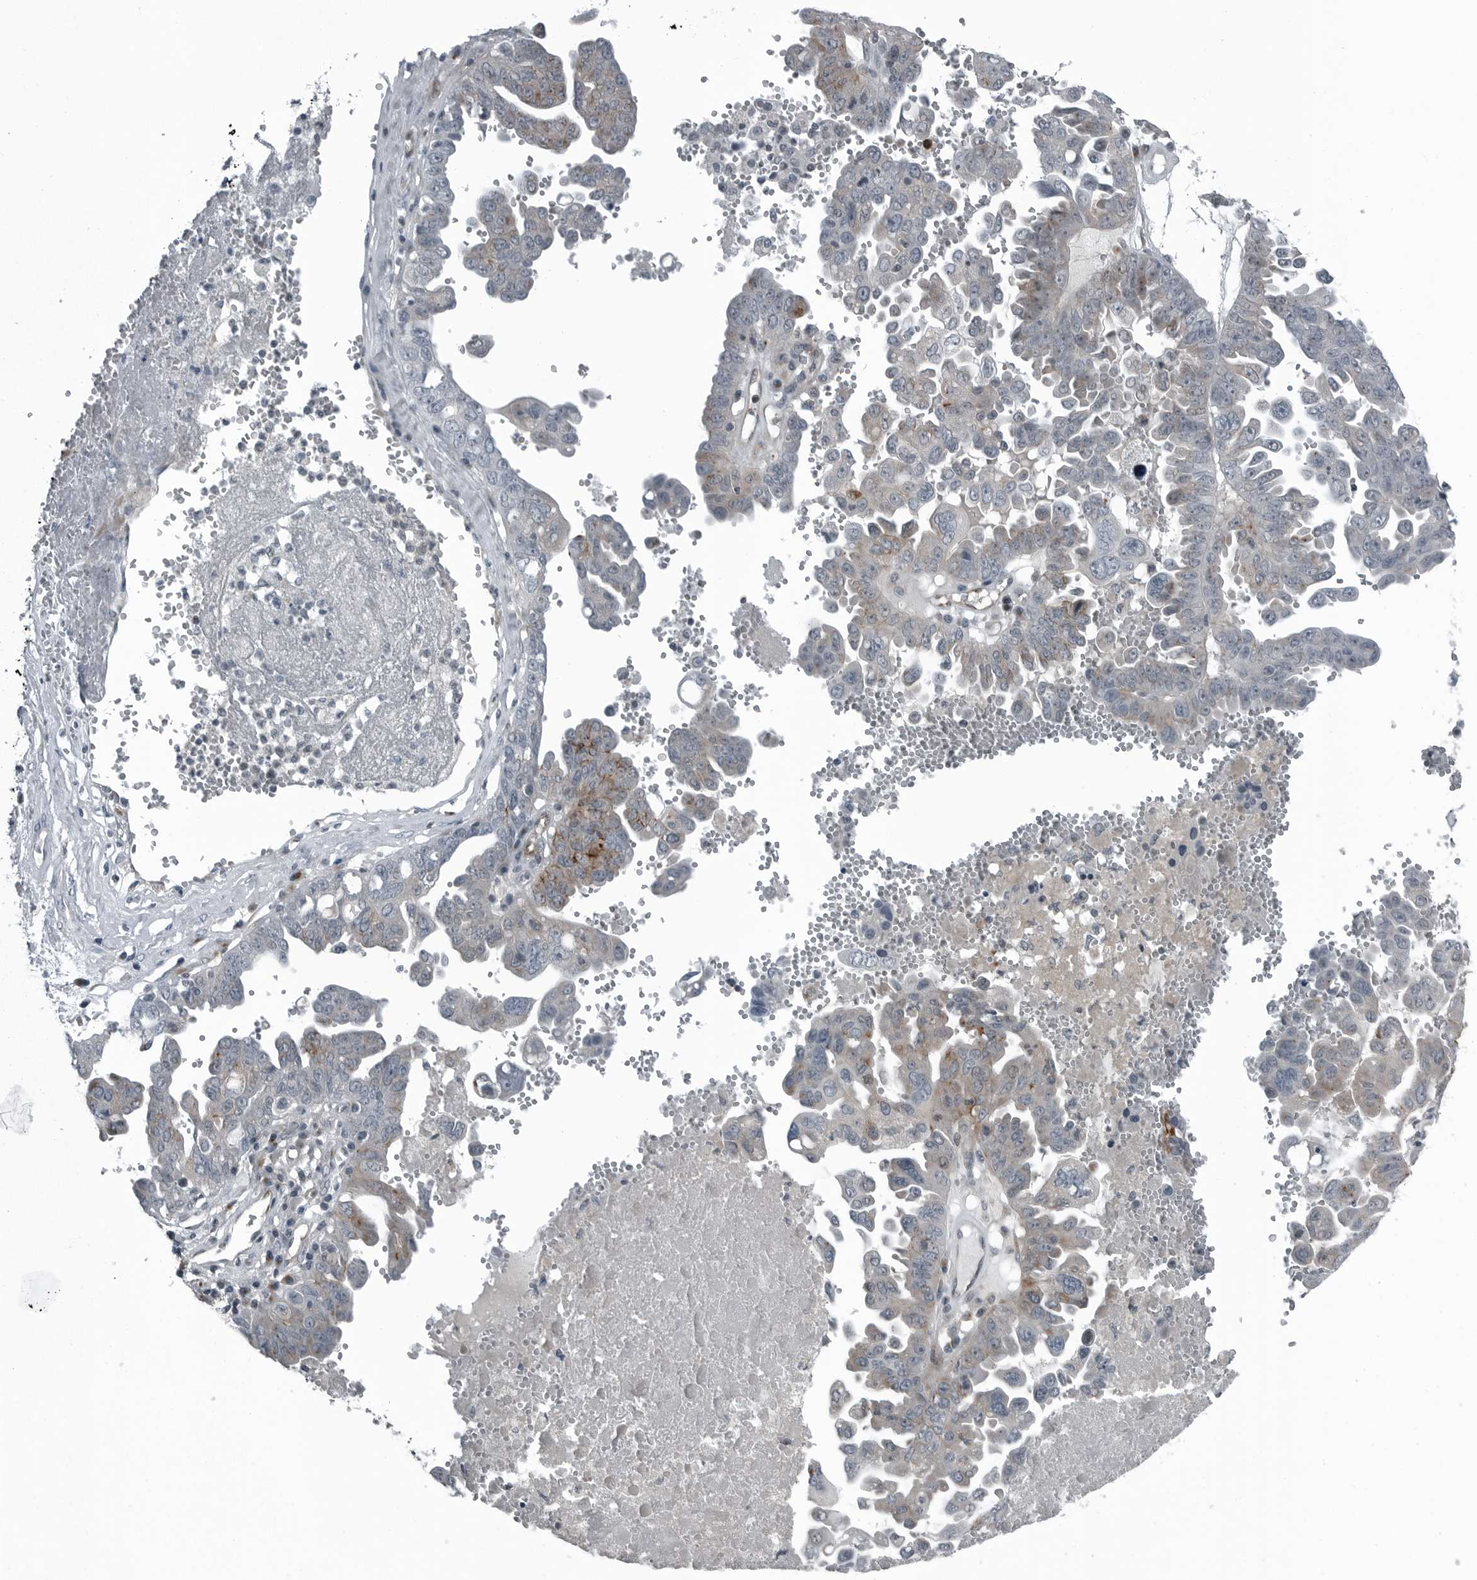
{"staining": {"intensity": "moderate", "quantity": "25%-75%", "location": "cytoplasmic/membranous"}, "tissue": "ovarian cancer", "cell_type": "Tumor cells", "image_type": "cancer", "snomed": [{"axis": "morphology", "description": "Carcinoma, endometroid"}, {"axis": "topography", "description": "Ovary"}], "caption": "This is an image of immunohistochemistry (IHC) staining of ovarian cancer, which shows moderate positivity in the cytoplasmic/membranous of tumor cells.", "gene": "GAK", "patient": {"sex": "female", "age": 62}}